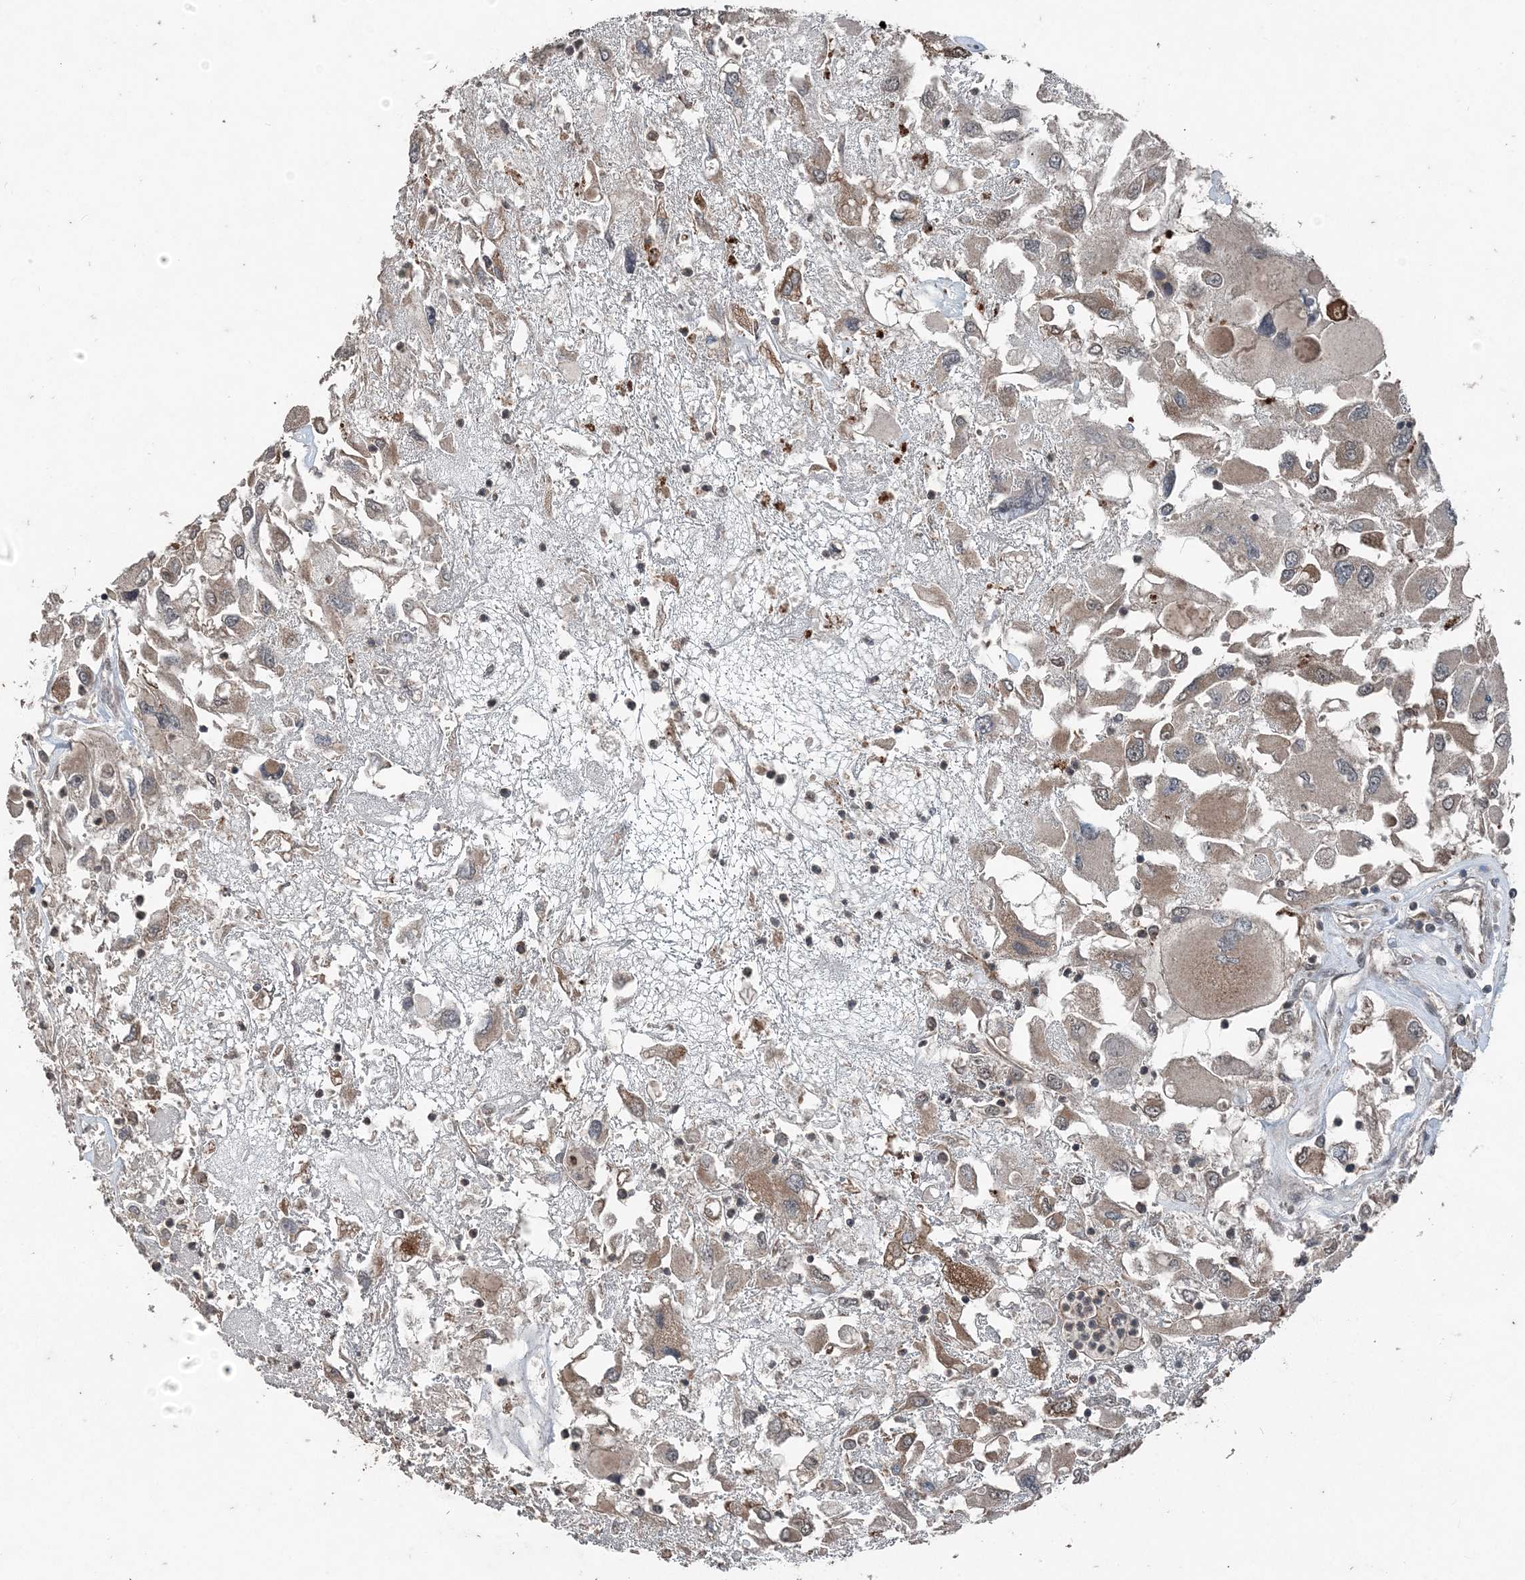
{"staining": {"intensity": "weak", "quantity": "25%-75%", "location": "cytoplasmic/membranous"}, "tissue": "renal cancer", "cell_type": "Tumor cells", "image_type": "cancer", "snomed": [{"axis": "morphology", "description": "Adenocarcinoma, NOS"}, {"axis": "topography", "description": "Kidney"}], "caption": "A micrograph of renal cancer stained for a protein exhibits weak cytoplasmic/membranous brown staining in tumor cells.", "gene": "CFL1", "patient": {"sex": "female", "age": 52}}